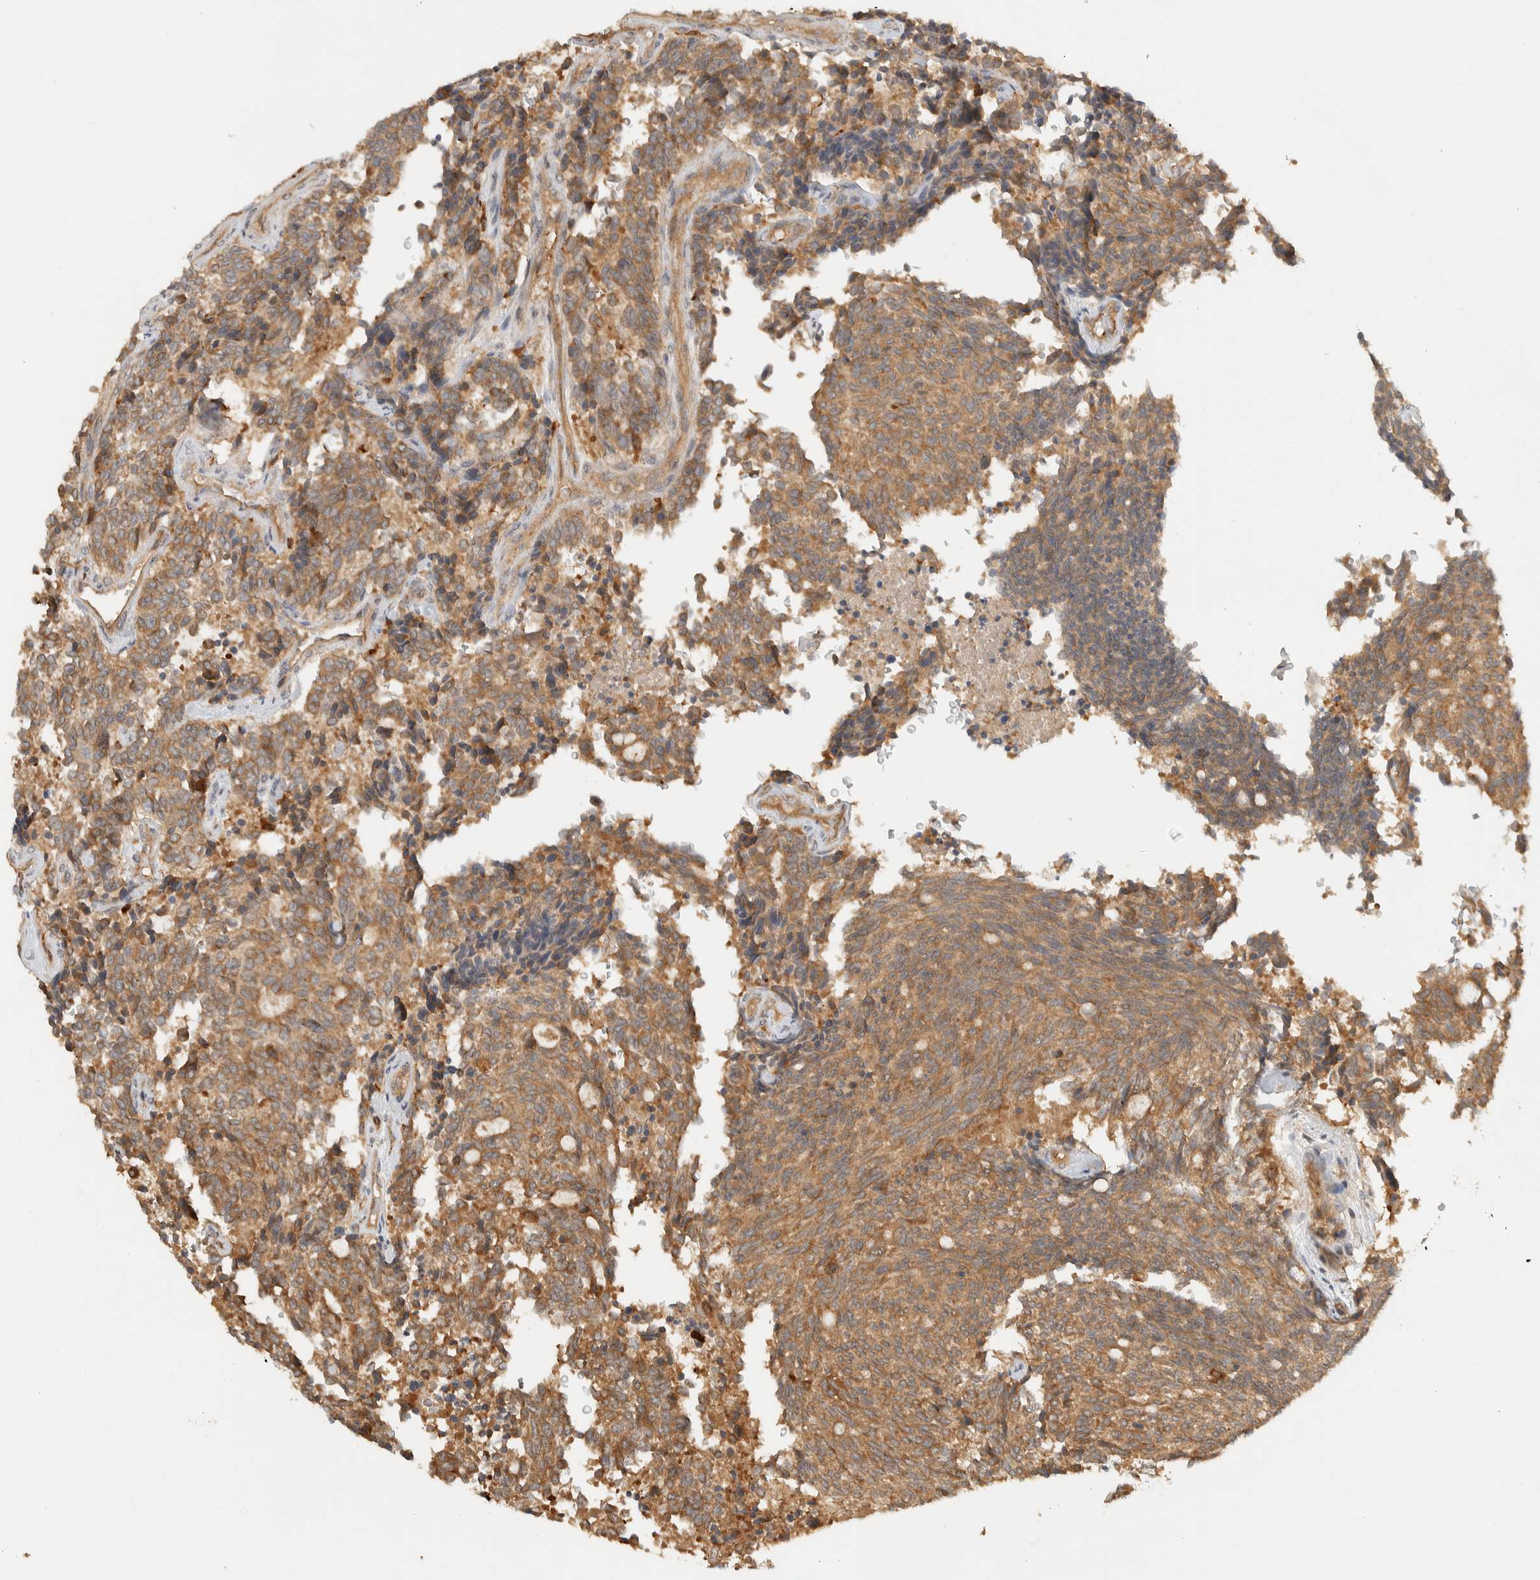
{"staining": {"intensity": "moderate", "quantity": ">75%", "location": "cytoplasmic/membranous"}, "tissue": "carcinoid", "cell_type": "Tumor cells", "image_type": "cancer", "snomed": [{"axis": "morphology", "description": "Carcinoid, malignant, NOS"}, {"axis": "topography", "description": "Pancreas"}], "caption": "Carcinoid stained for a protein displays moderate cytoplasmic/membranous positivity in tumor cells. (brown staining indicates protein expression, while blue staining denotes nuclei).", "gene": "TMEM192", "patient": {"sex": "female", "age": 54}}